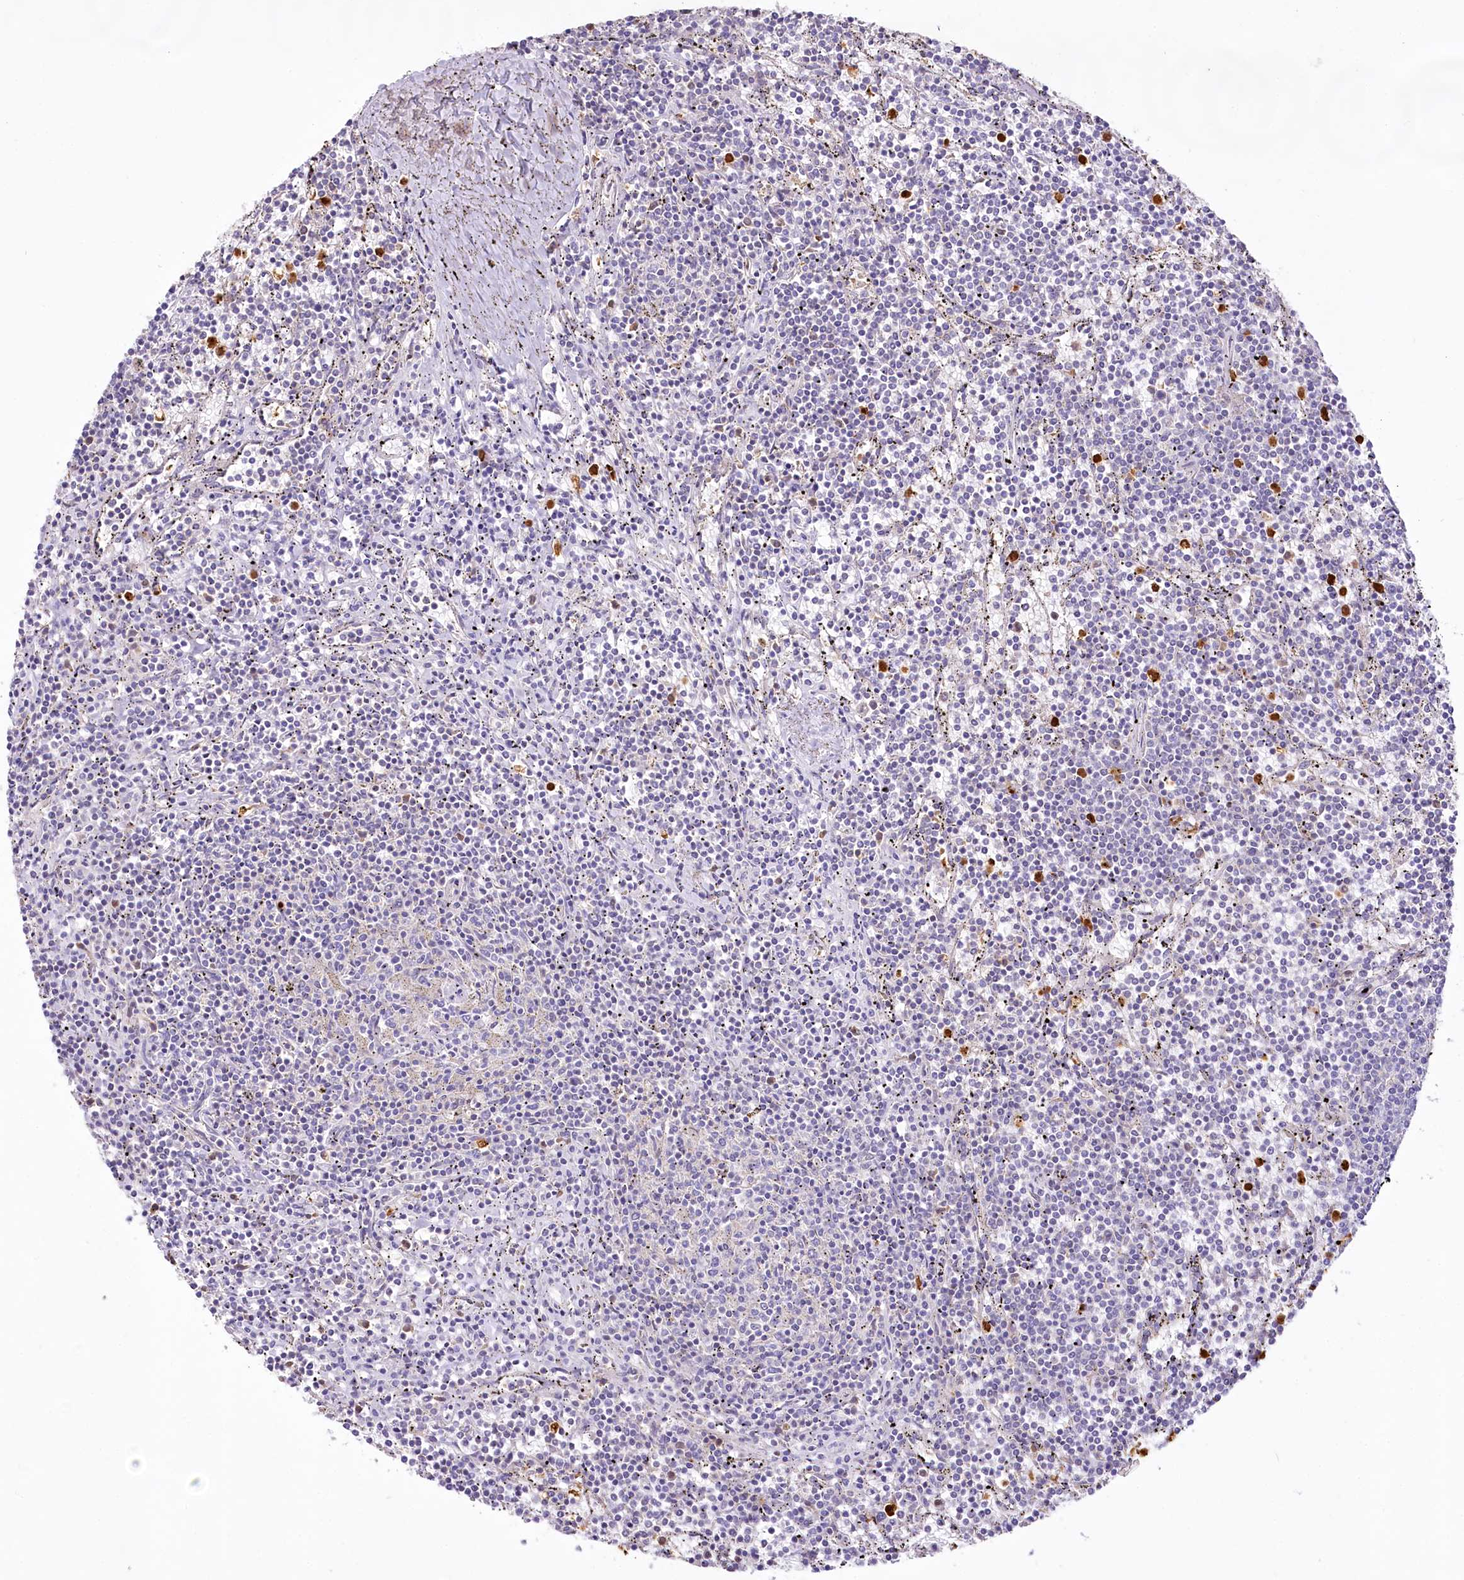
{"staining": {"intensity": "negative", "quantity": "none", "location": "none"}, "tissue": "lymphoma", "cell_type": "Tumor cells", "image_type": "cancer", "snomed": [{"axis": "morphology", "description": "Malignant lymphoma, non-Hodgkin's type, Low grade"}, {"axis": "topography", "description": "Spleen"}], "caption": "Immunohistochemistry of malignant lymphoma, non-Hodgkin's type (low-grade) exhibits no expression in tumor cells.", "gene": "DPYD", "patient": {"sex": "female", "age": 50}}